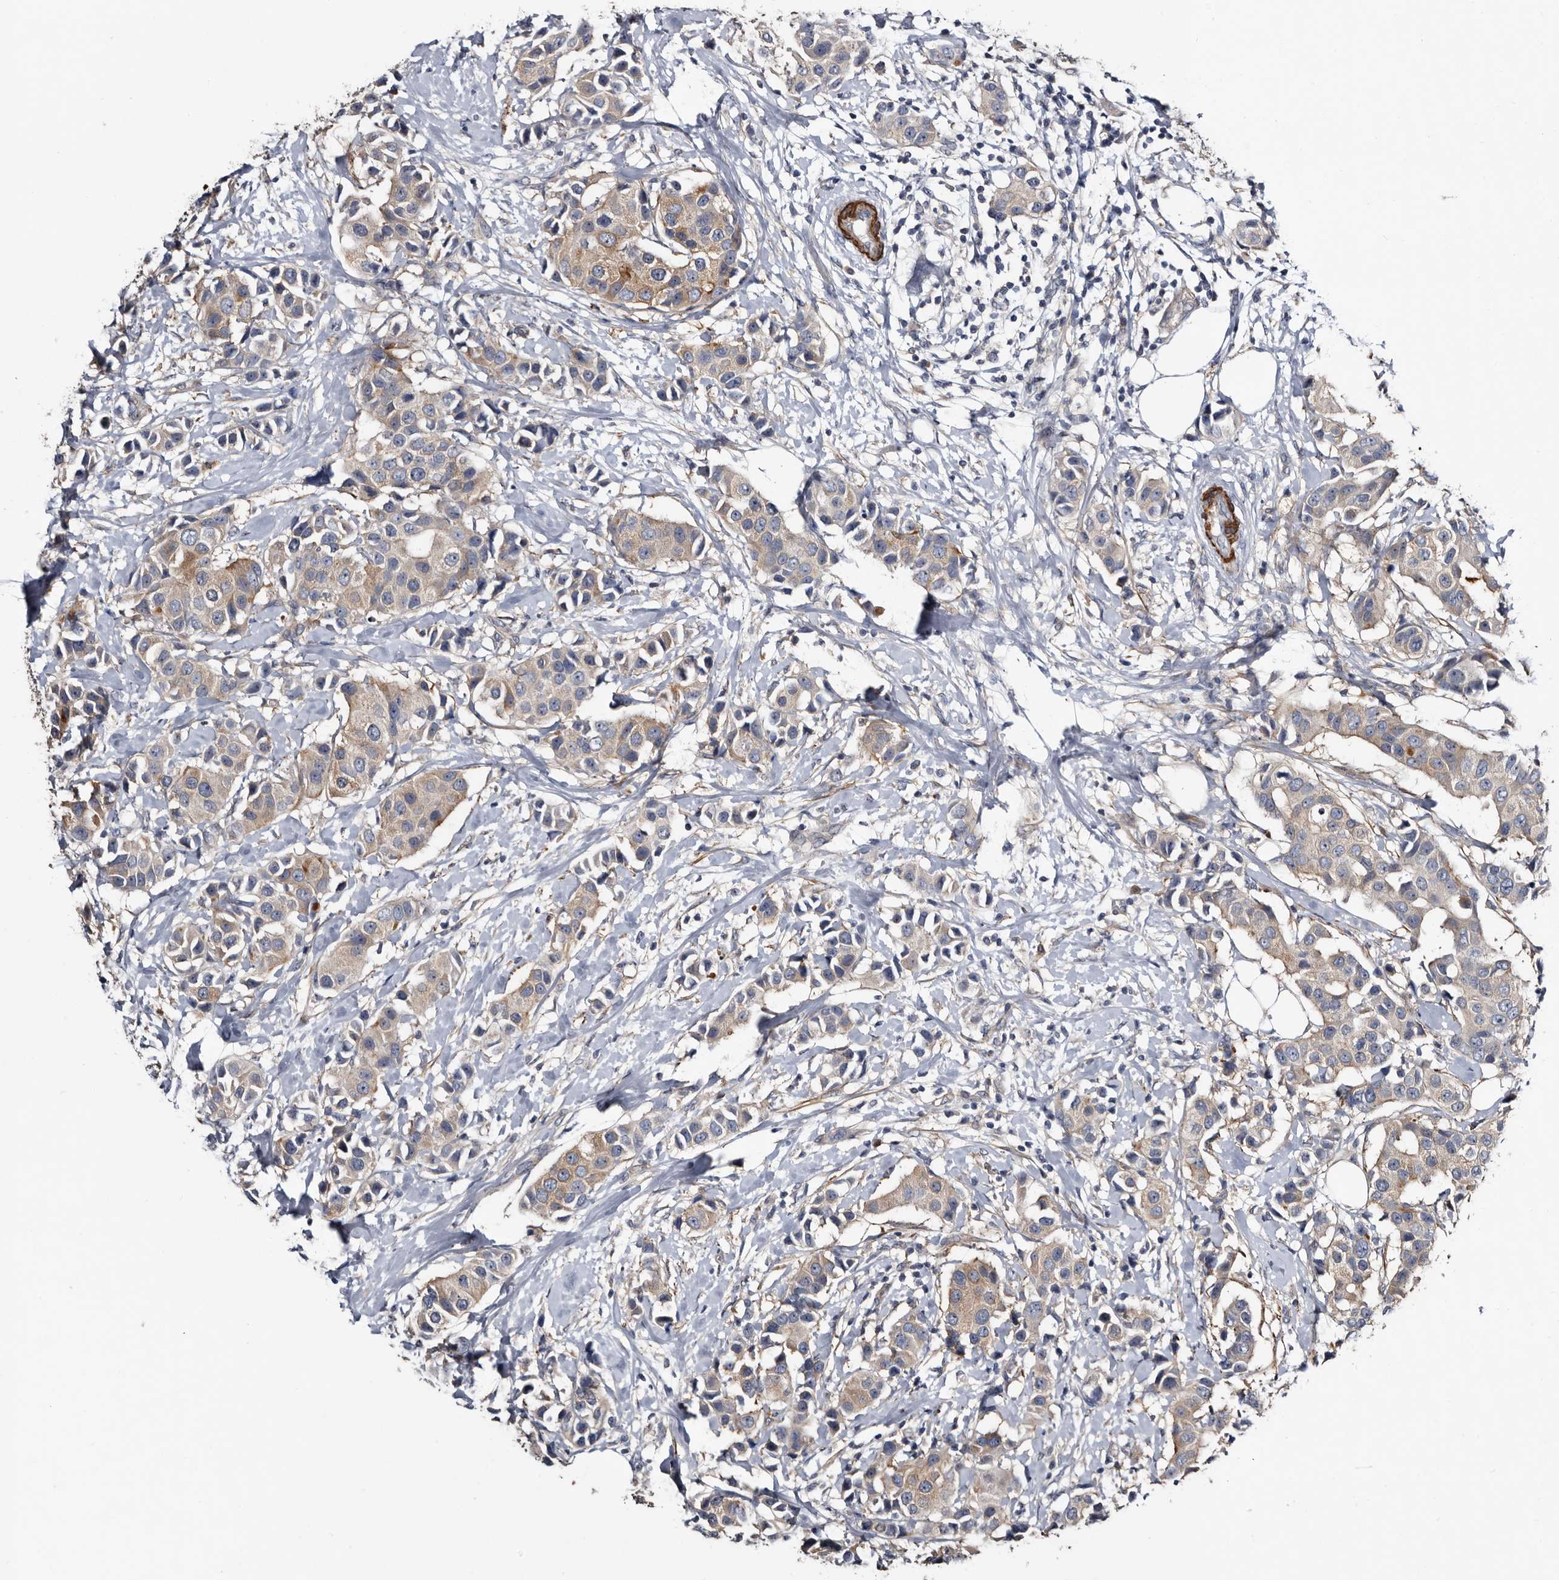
{"staining": {"intensity": "weak", "quantity": ">75%", "location": "cytoplasmic/membranous"}, "tissue": "breast cancer", "cell_type": "Tumor cells", "image_type": "cancer", "snomed": [{"axis": "morphology", "description": "Normal tissue, NOS"}, {"axis": "morphology", "description": "Duct carcinoma"}, {"axis": "topography", "description": "Breast"}], "caption": "Human breast intraductal carcinoma stained with a protein marker exhibits weak staining in tumor cells.", "gene": "IARS1", "patient": {"sex": "female", "age": 39}}